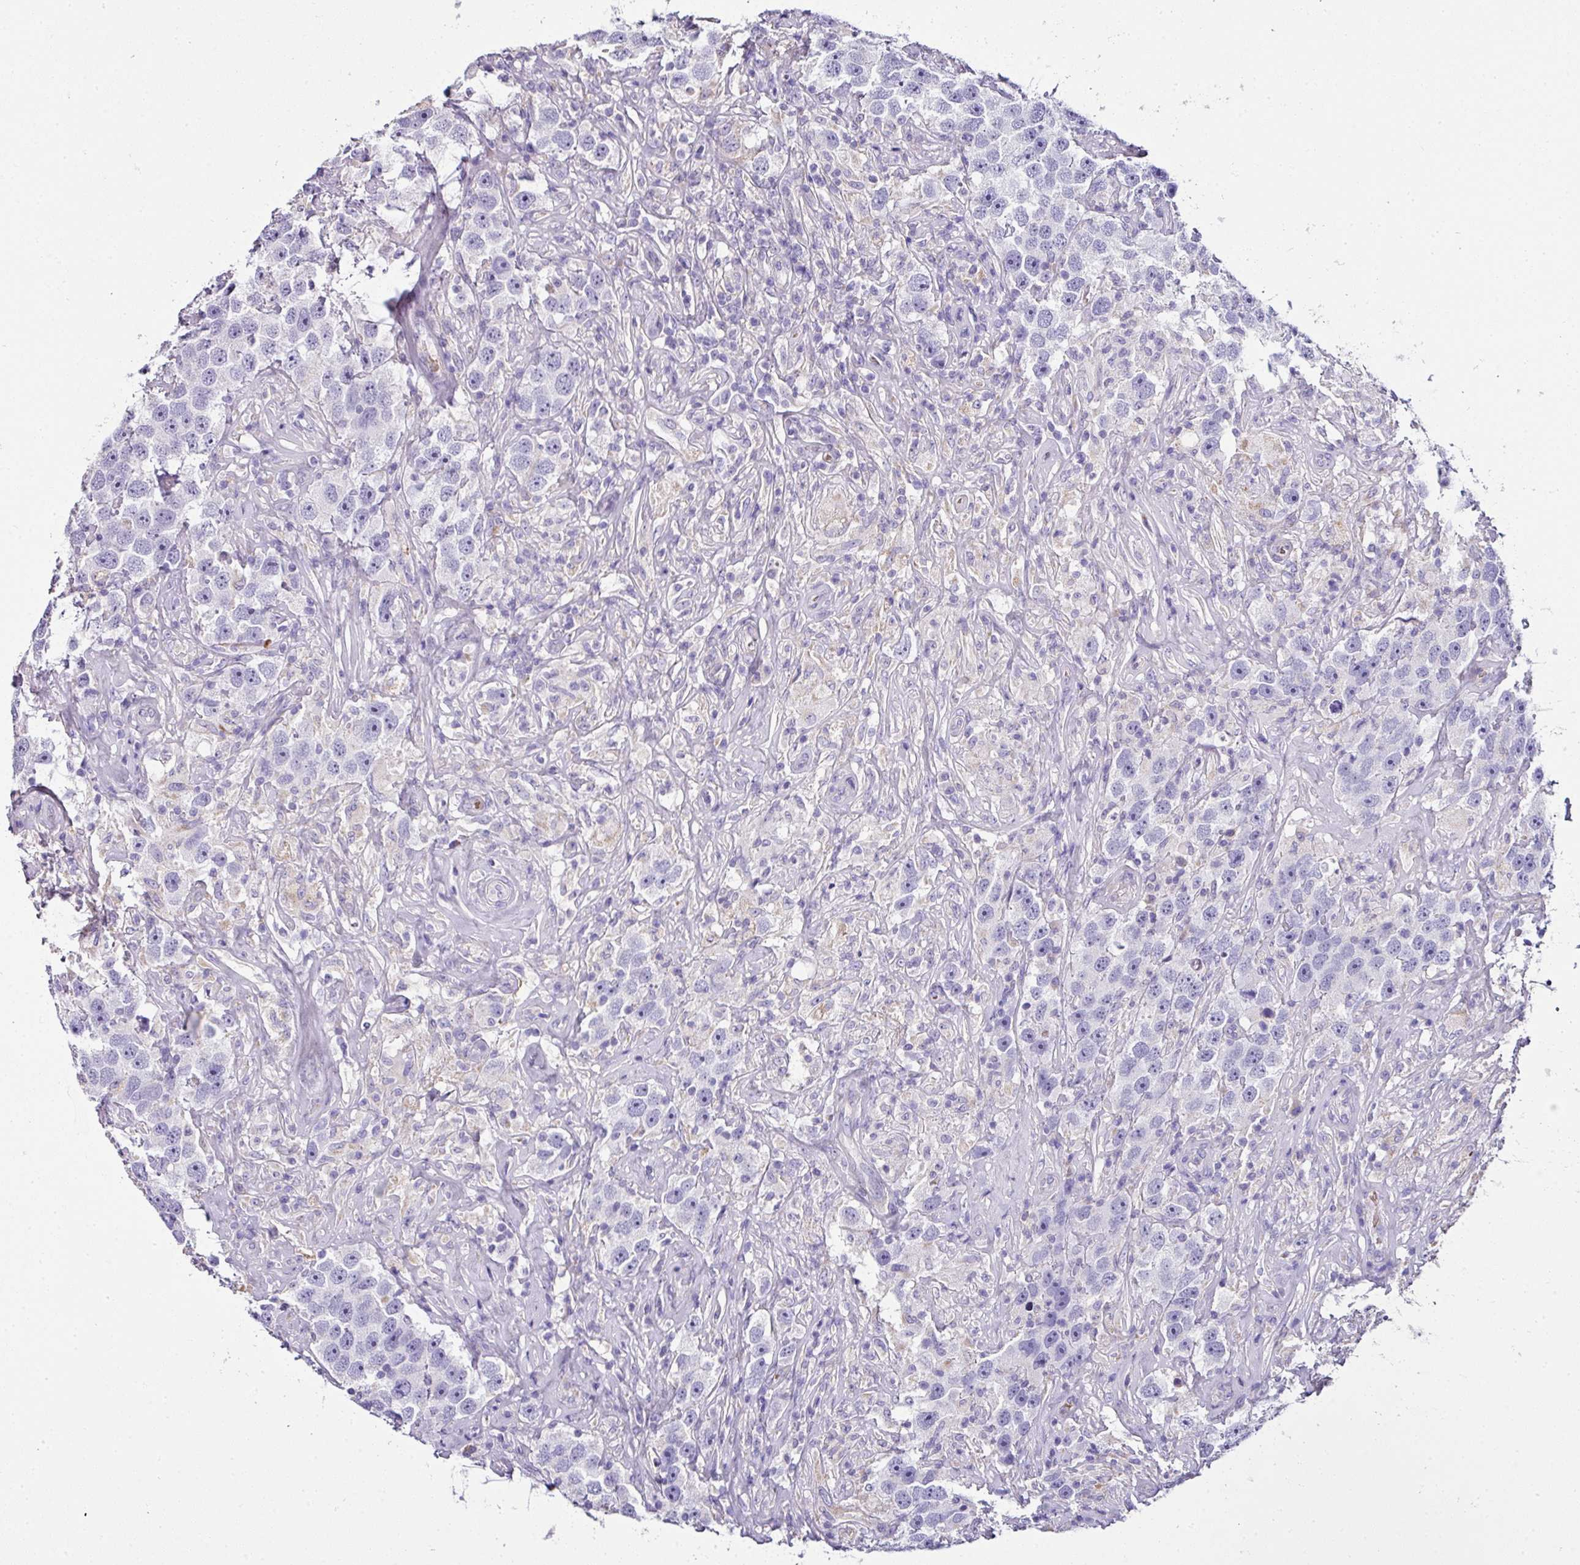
{"staining": {"intensity": "negative", "quantity": "none", "location": "none"}, "tissue": "testis cancer", "cell_type": "Tumor cells", "image_type": "cancer", "snomed": [{"axis": "morphology", "description": "Seminoma, NOS"}, {"axis": "topography", "description": "Testis"}], "caption": "The photomicrograph demonstrates no significant positivity in tumor cells of testis cancer (seminoma).", "gene": "NAPSA", "patient": {"sex": "male", "age": 49}}